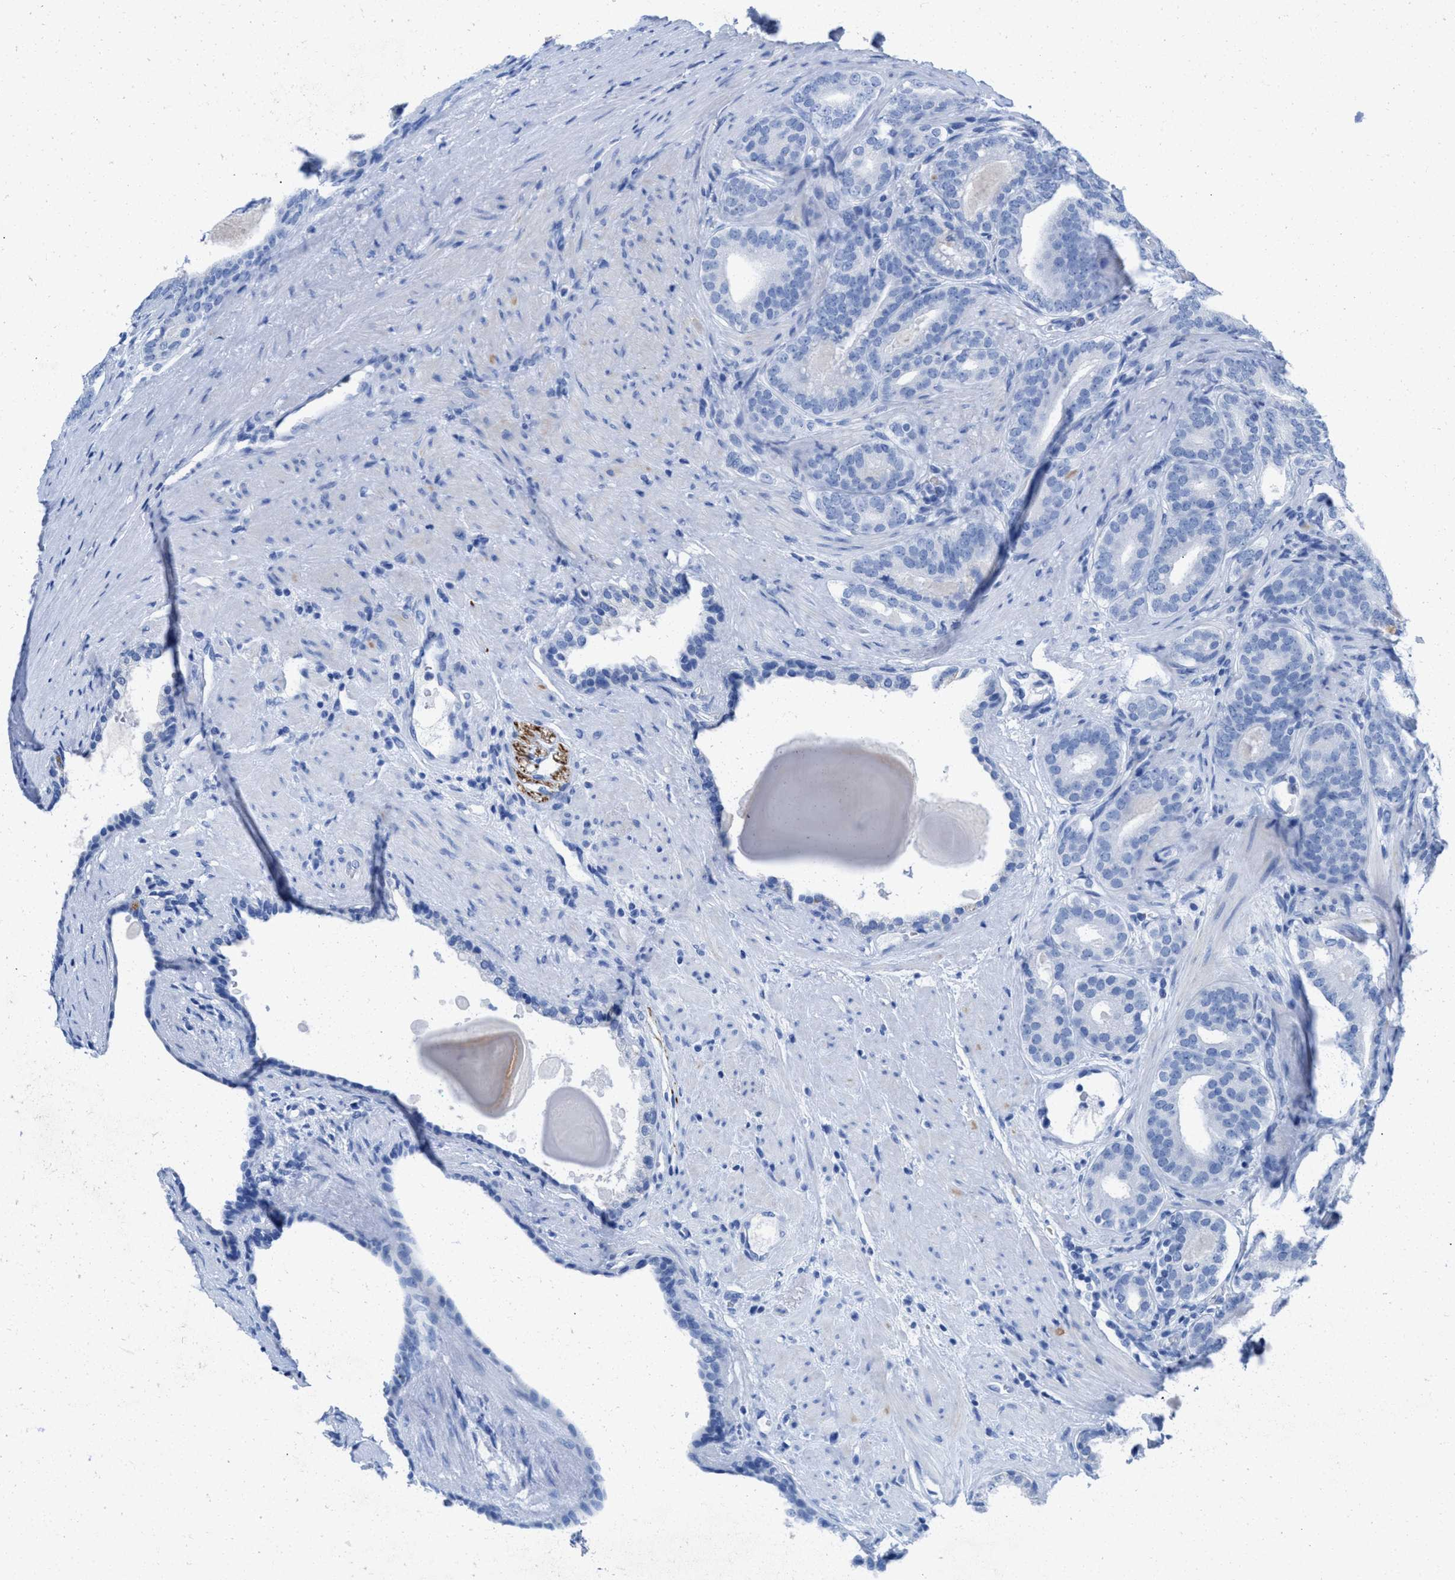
{"staining": {"intensity": "negative", "quantity": "none", "location": "none"}, "tissue": "prostate cancer", "cell_type": "Tumor cells", "image_type": "cancer", "snomed": [{"axis": "morphology", "description": "Adenocarcinoma, High grade"}, {"axis": "topography", "description": "Prostate"}], "caption": "Micrograph shows no protein positivity in tumor cells of prostate cancer tissue.", "gene": "ANKFN1", "patient": {"sex": "male", "age": 60}}